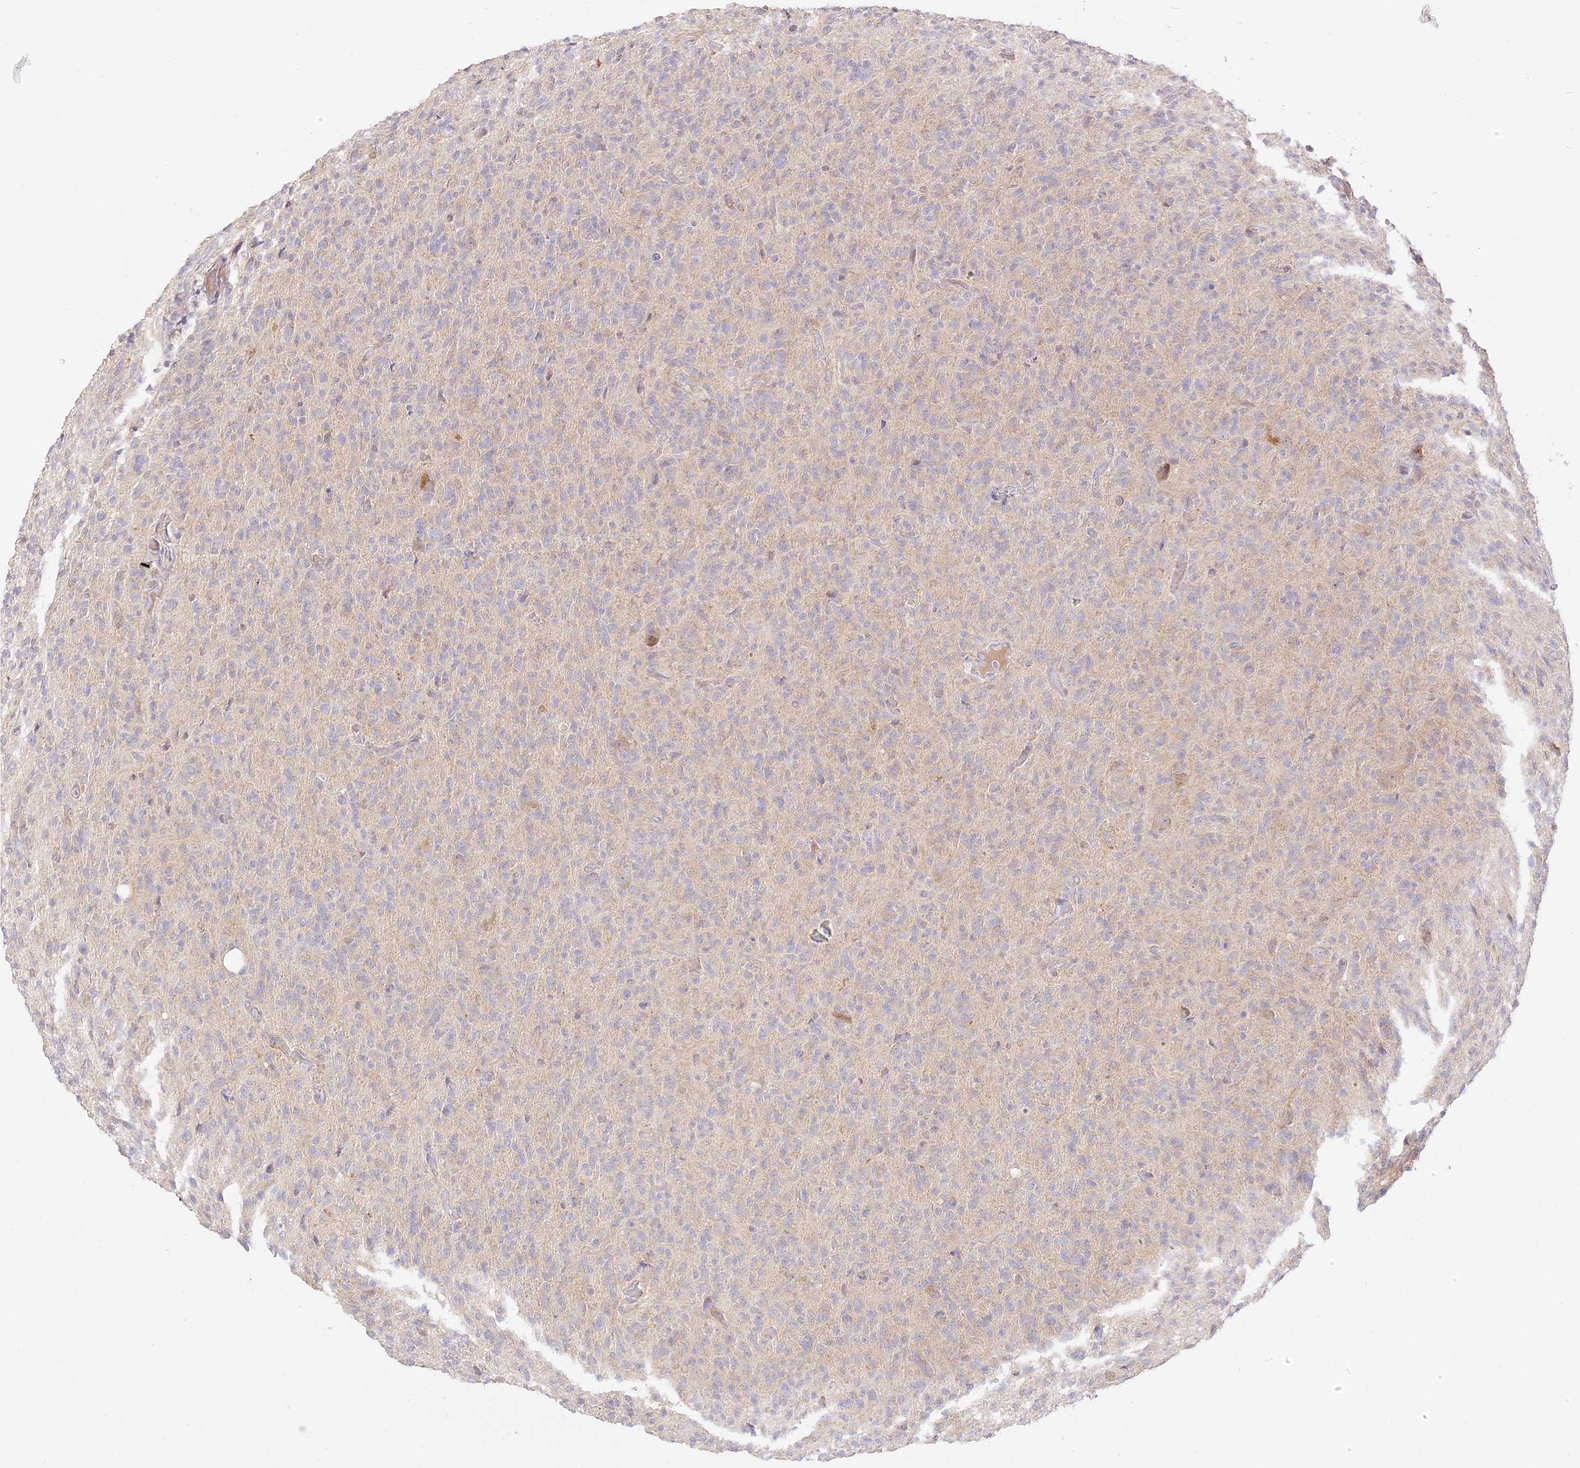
{"staining": {"intensity": "negative", "quantity": "none", "location": "none"}, "tissue": "glioma", "cell_type": "Tumor cells", "image_type": "cancer", "snomed": [{"axis": "morphology", "description": "Glioma, malignant, High grade"}, {"axis": "topography", "description": "Brain"}], "caption": "This is an IHC image of human malignant glioma (high-grade). There is no expression in tumor cells.", "gene": "LRRC15", "patient": {"sex": "female", "age": 57}}